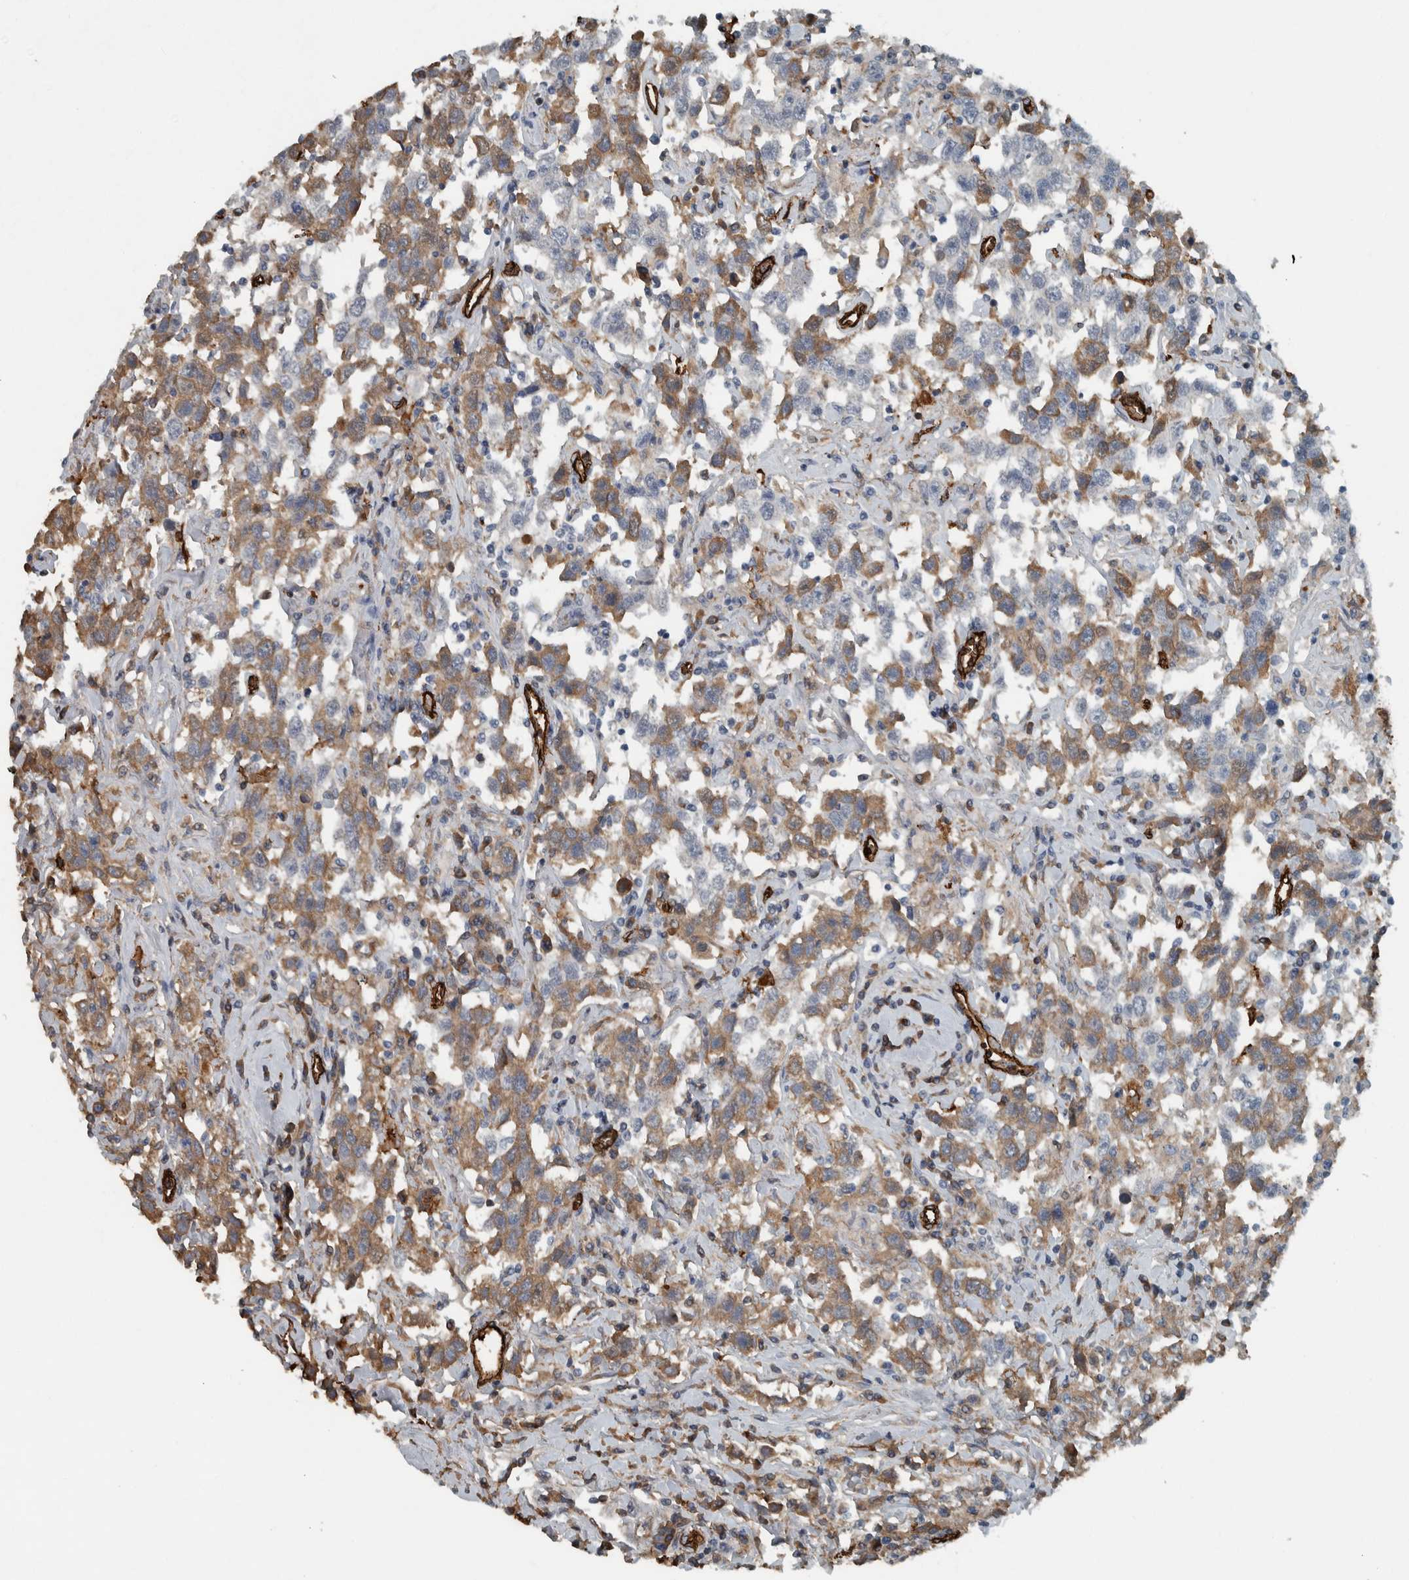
{"staining": {"intensity": "moderate", "quantity": "25%-75%", "location": "cytoplasmic/membranous"}, "tissue": "testis cancer", "cell_type": "Tumor cells", "image_type": "cancer", "snomed": [{"axis": "morphology", "description": "Seminoma, NOS"}, {"axis": "topography", "description": "Testis"}], "caption": "A brown stain labels moderate cytoplasmic/membranous staining of a protein in seminoma (testis) tumor cells. (brown staining indicates protein expression, while blue staining denotes nuclei).", "gene": "LBP", "patient": {"sex": "male", "age": 41}}